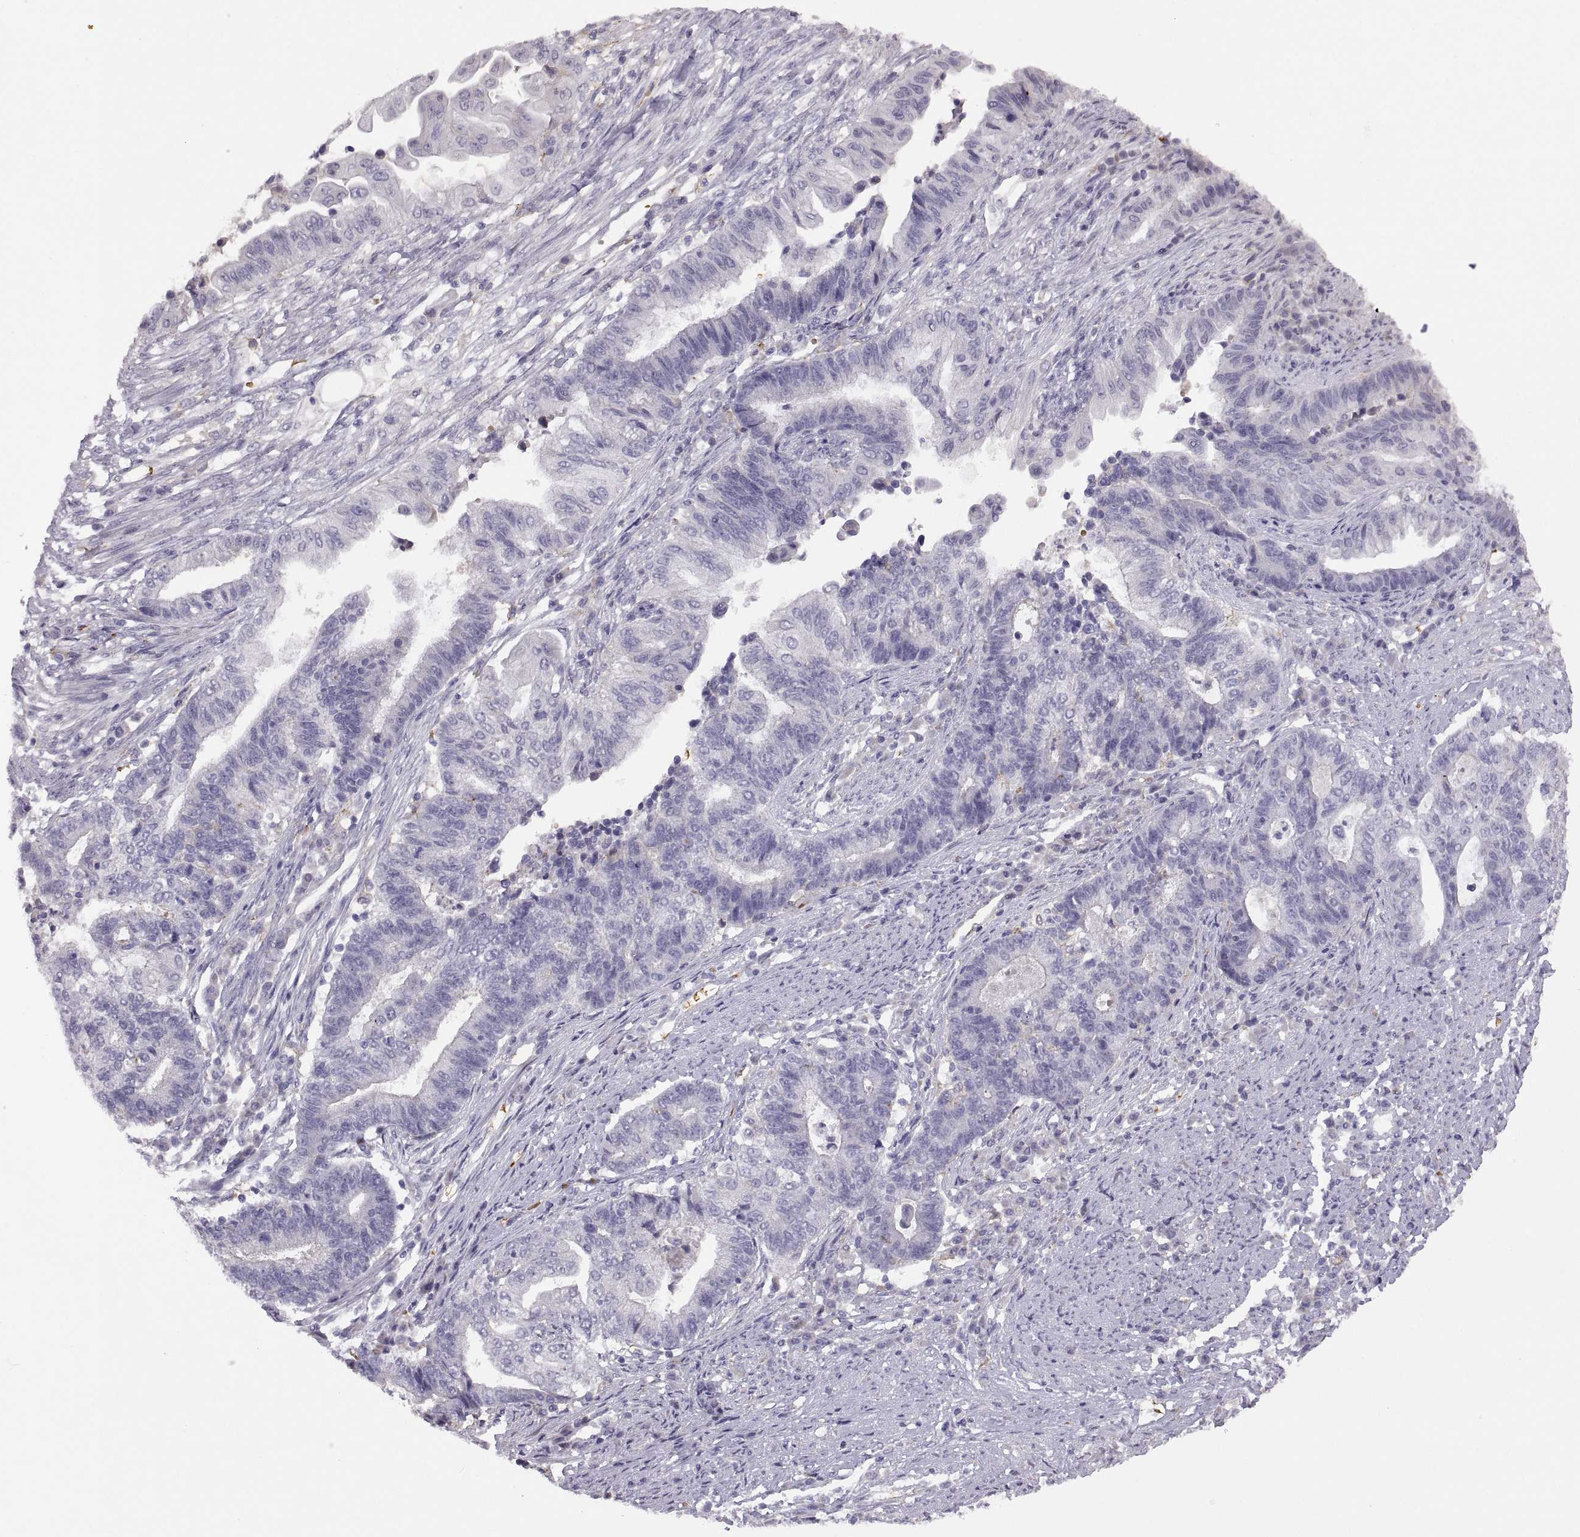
{"staining": {"intensity": "negative", "quantity": "none", "location": "none"}, "tissue": "endometrial cancer", "cell_type": "Tumor cells", "image_type": "cancer", "snomed": [{"axis": "morphology", "description": "Adenocarcinoma, NOS"}, {"axis": "topography", "description": "Uterus"}, {"axis": "topography", "description": "Endometrium"}], "caption": "Tumor cells are negative for brown protein staining in adenocarcinoma (endometrial).", "gene": "MEIOC", "patient": {"sex": "female", "age": 54}}